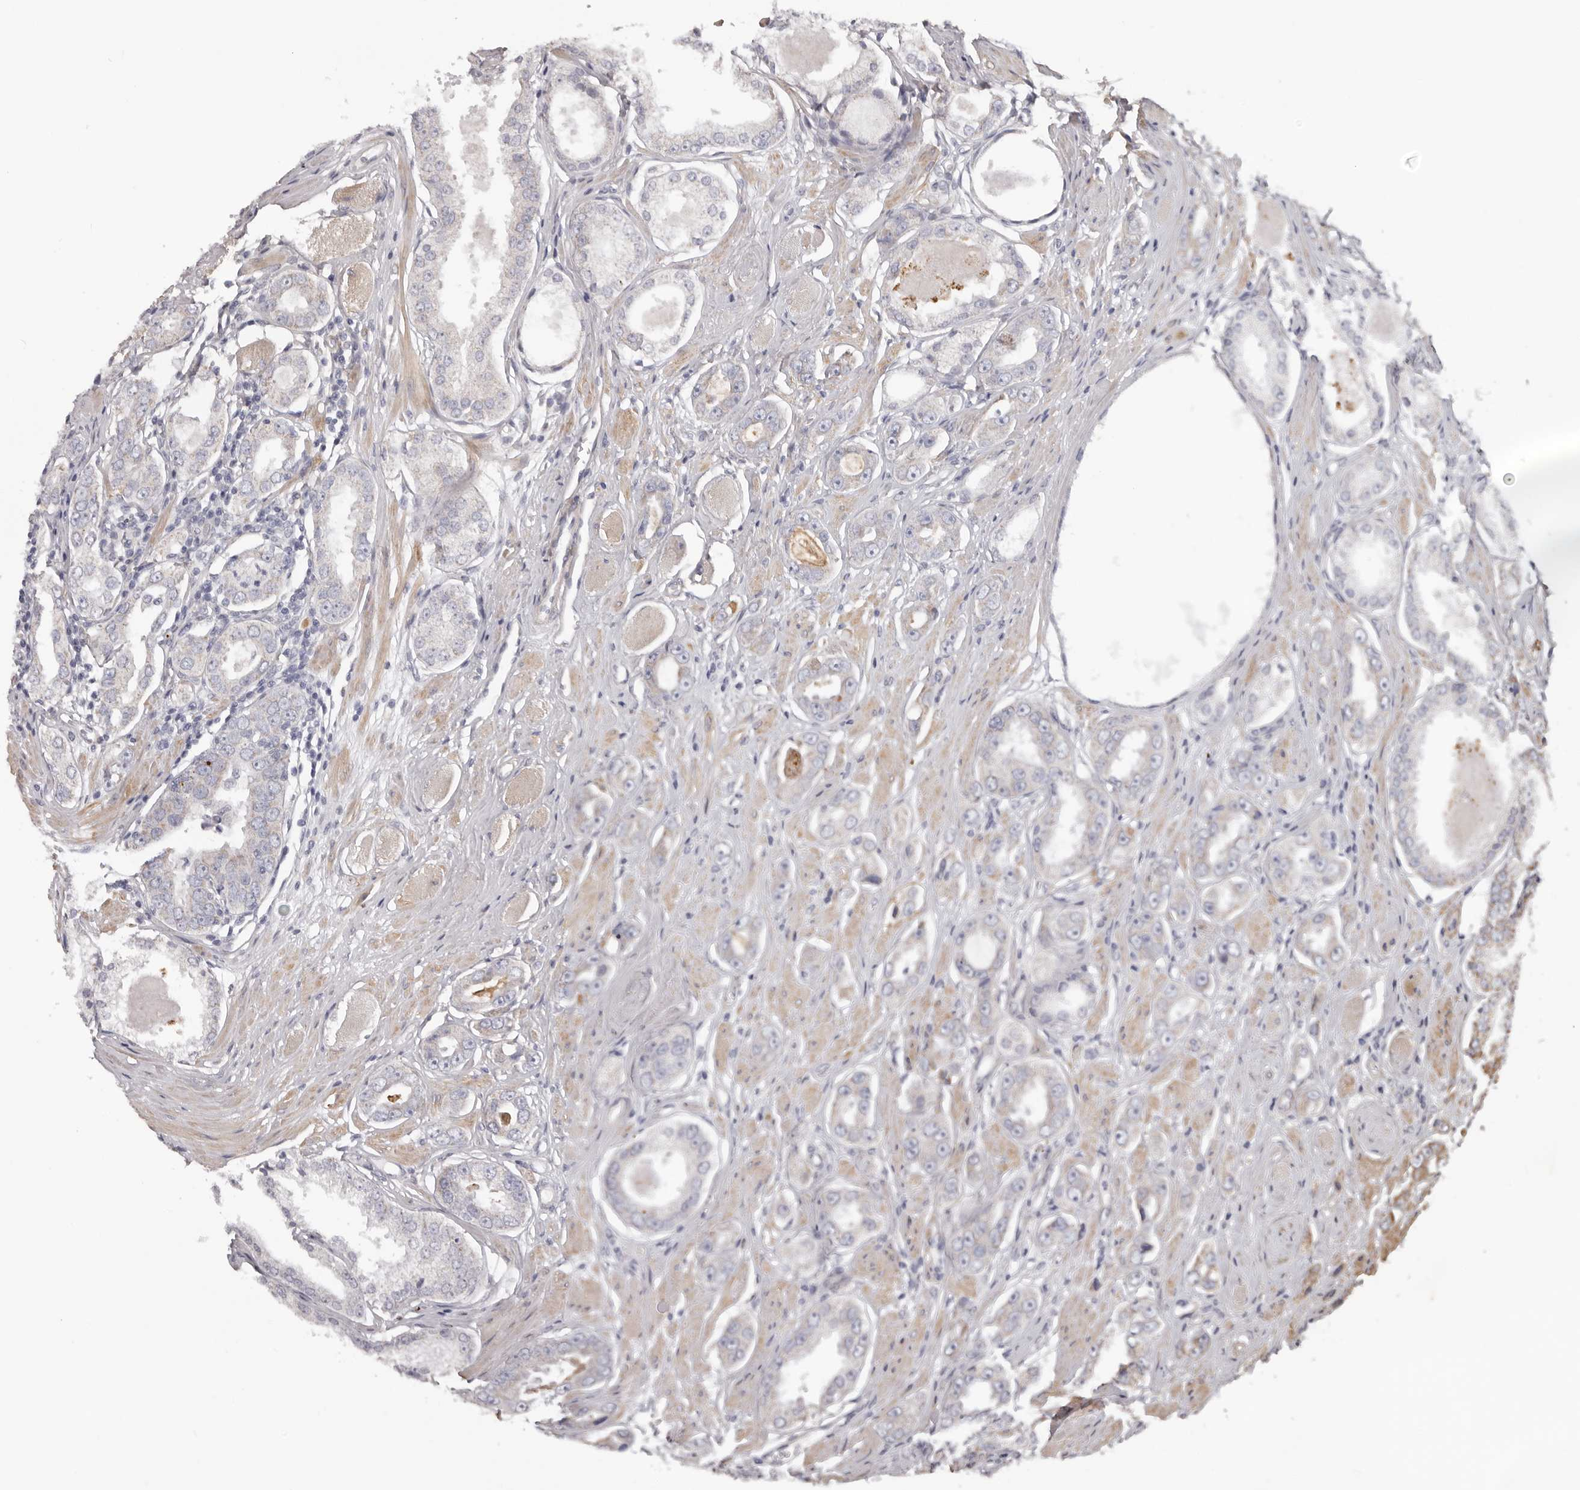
{"staining": {"intensity": "negative", "quantity": "none", "location": "none"}, "tissue": "prostate cancer", "cell_type": "Tumor cells", "image_type": "cancer", "snomed": [{"axis": "morphology", "description": "Adenocarcinoma, Medium grade"}, {"axis": "topography", "description": "Prostate"}], "caption": "Prostate cancer stained for a protein using immunohistochemistry exhibits no expression tumor cells.", "gene": "MRPS10", "patient": {"sex": "male", "age": 53}}